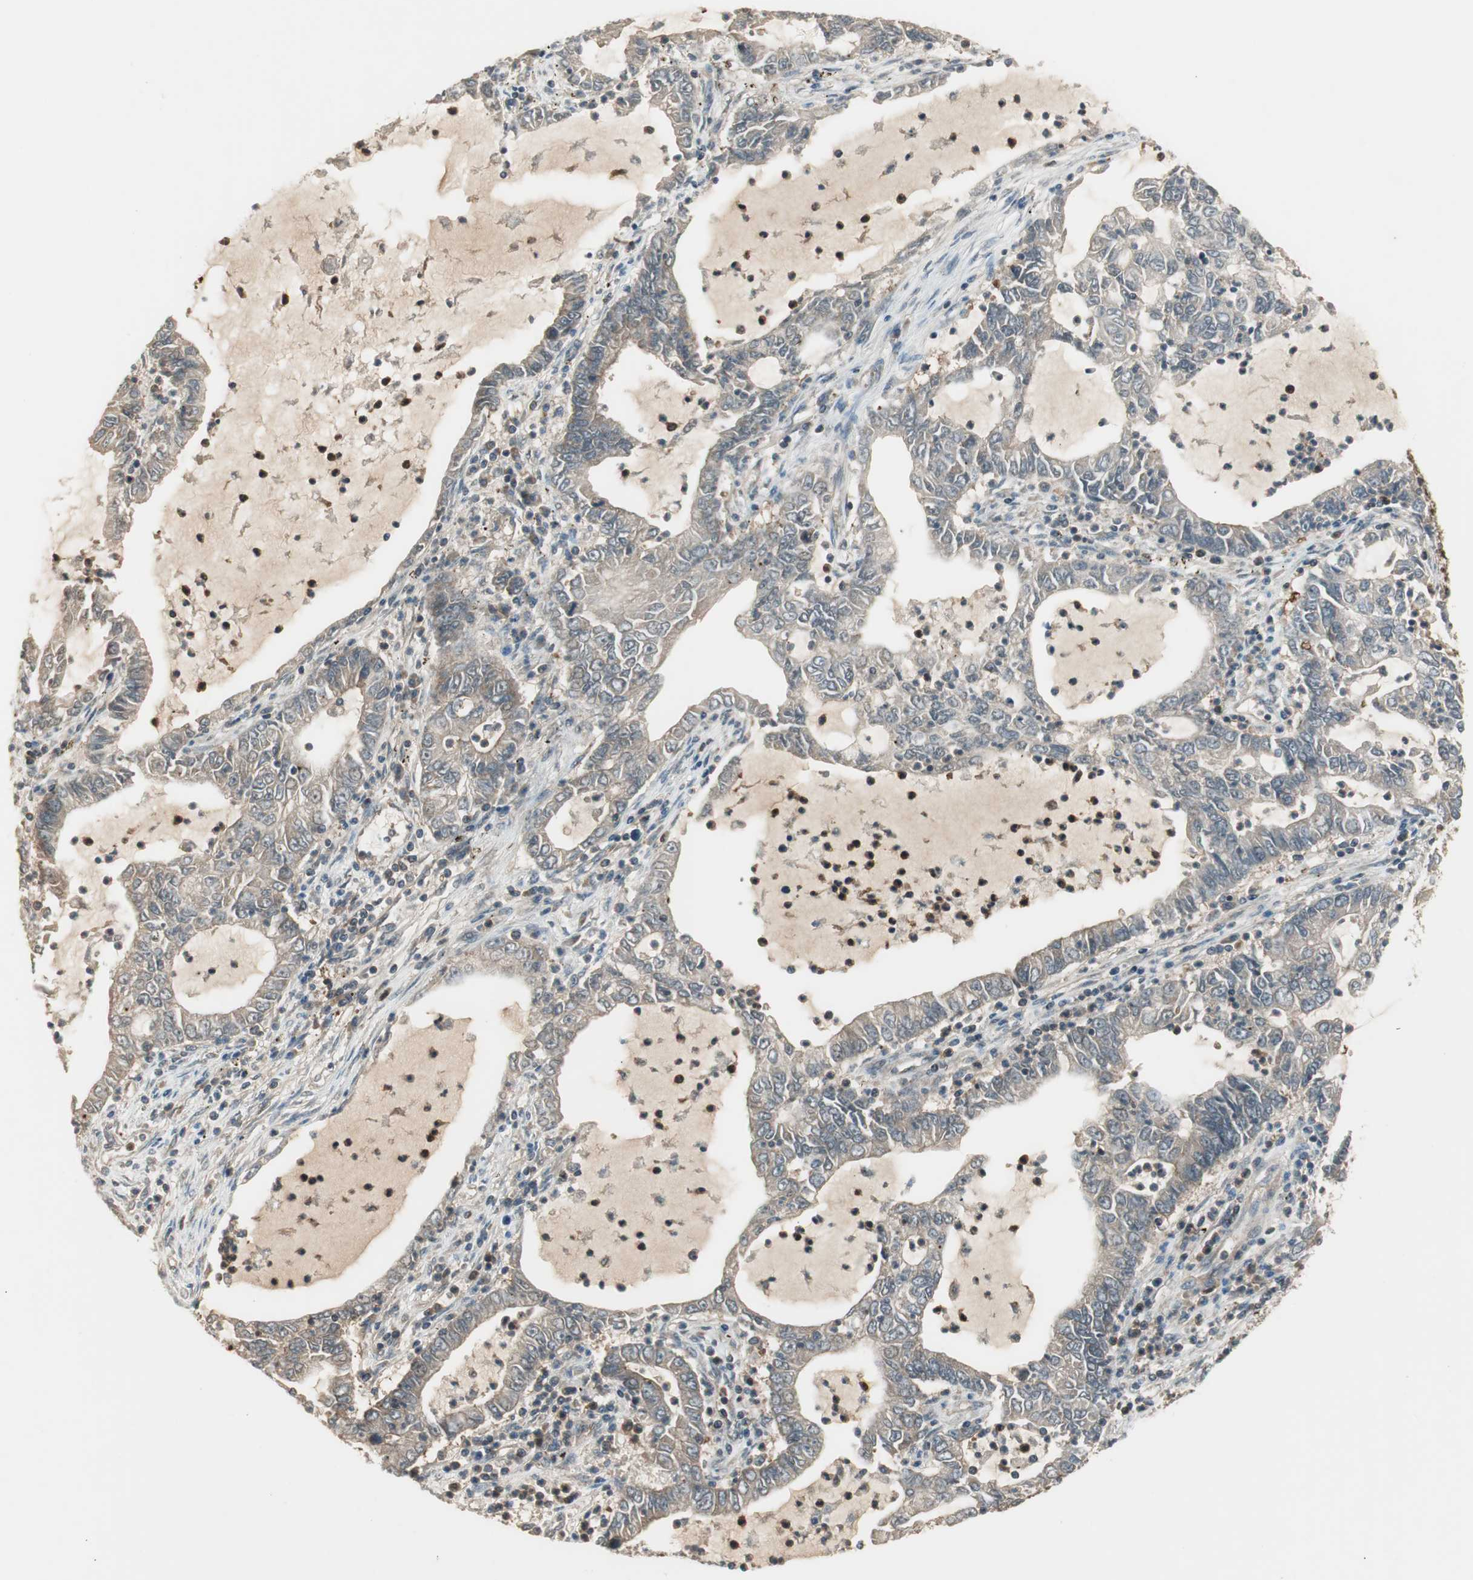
{"staining": {"intensity": "negative", "quantity": "none", "location": "none"}, "tissue": "lung cancer", "cell_type": "Tumor cells", "image_type": "cancer", "snomed": [{"axis": "morphology", "description": "Adenocarcinoma, NOS"}, {"axis": "topography", "description": "Lung"}], "caption": "Immunohistochemical staining of lung adenocarcinoma exhibits no significant staining in tumor cells.", "gene": "LTA4H", "patient": {"sex": "female", "age": 51}}